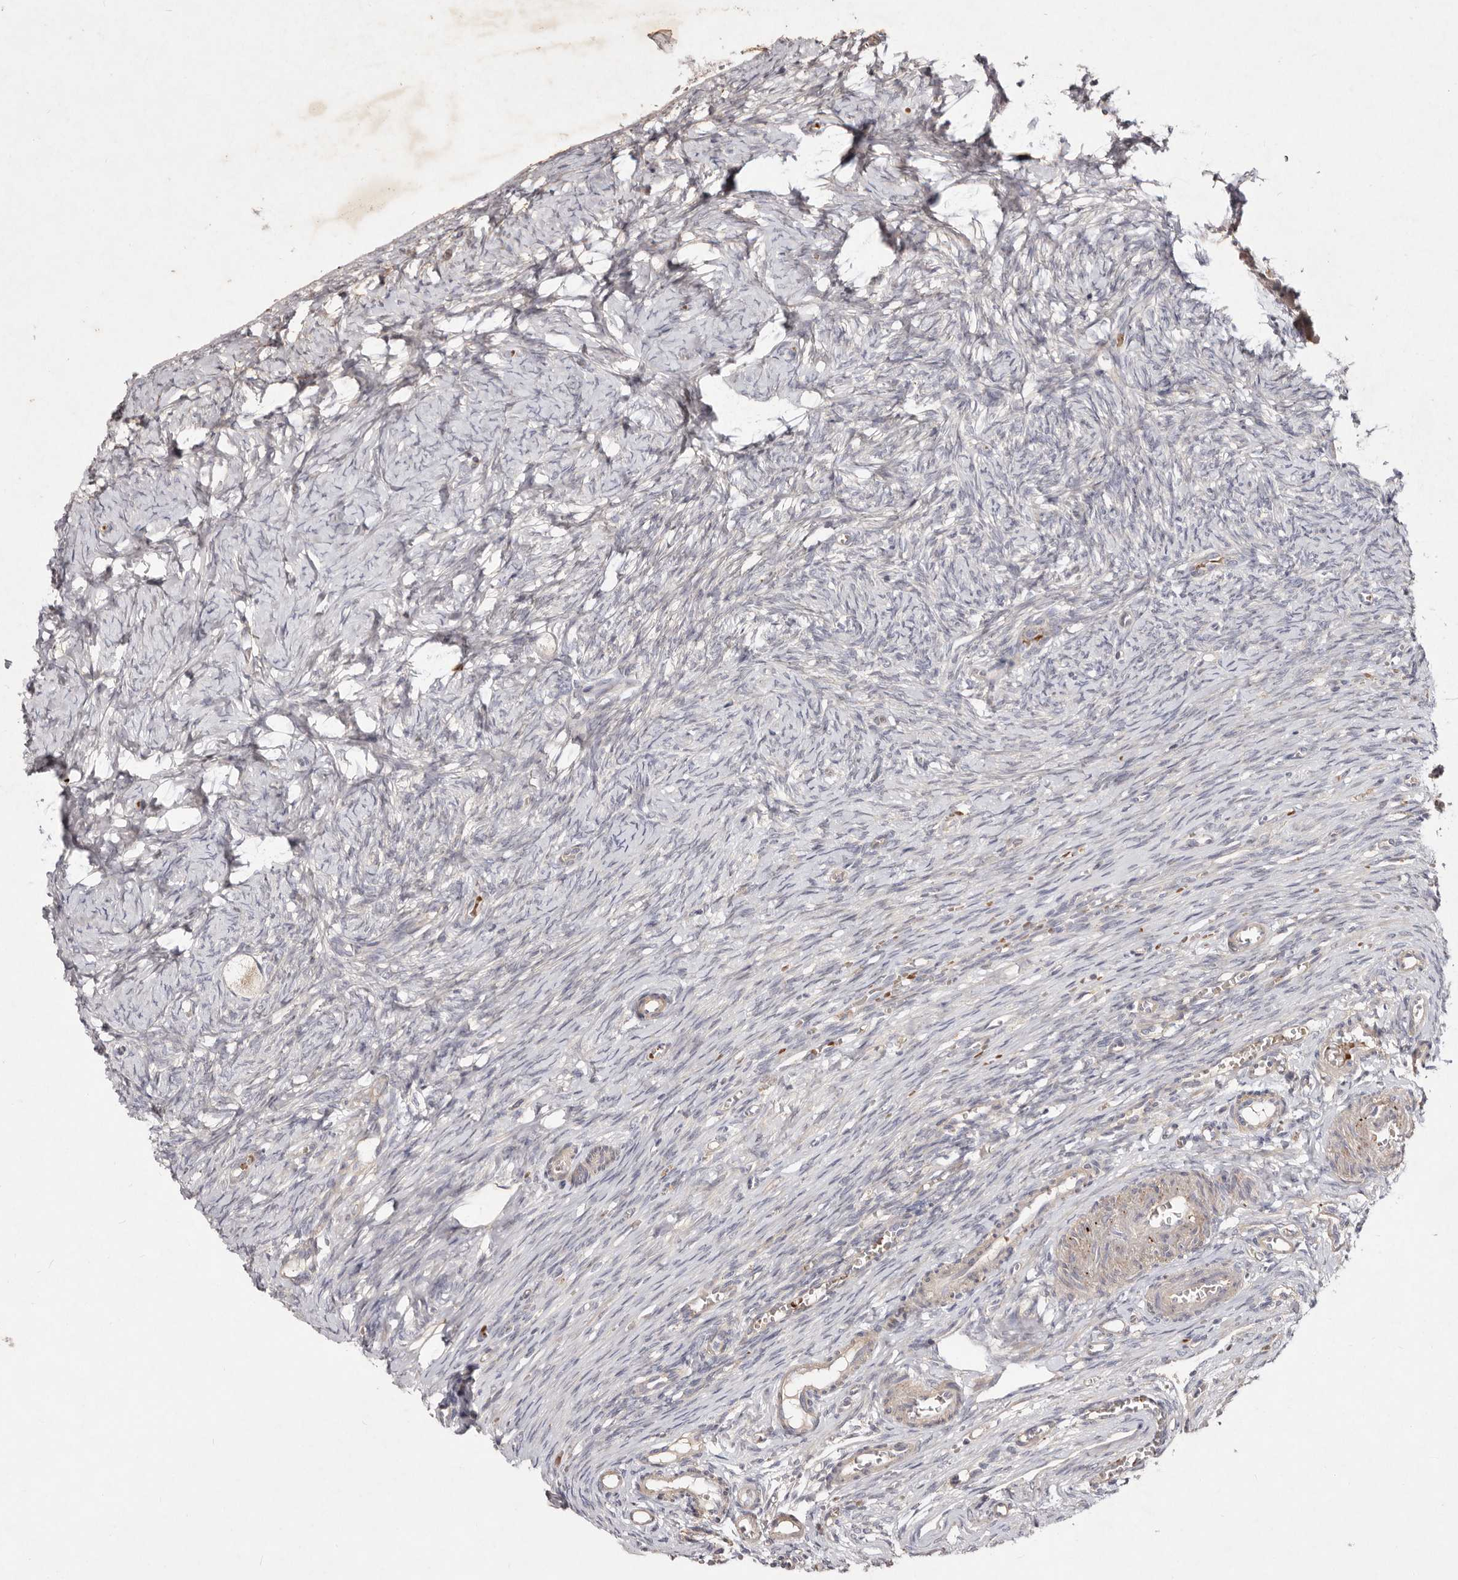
{"staining": {"intensity": "negative", "quantity": "none", "location": "none"}, "tissue": "ovary", "cell_type": "Follicle cells", "image_type": "normal", "snomed": [{"axis": "morphology", "description": "Adenocarcinoma, NOS"}, {"axis": "topography", "description": "Endometrium"}], "caption": "High magnification brightfield microscopy of normal ovary stained with DAB (3,3'-diaminobenzidine) (brown) and counterstained with hematoxylin (blue): follicle cells show no significant positivity. Nuclei are stained in blue.", "gene": "SLC25A20", "patient": {"sex": "female", "age": 32}}